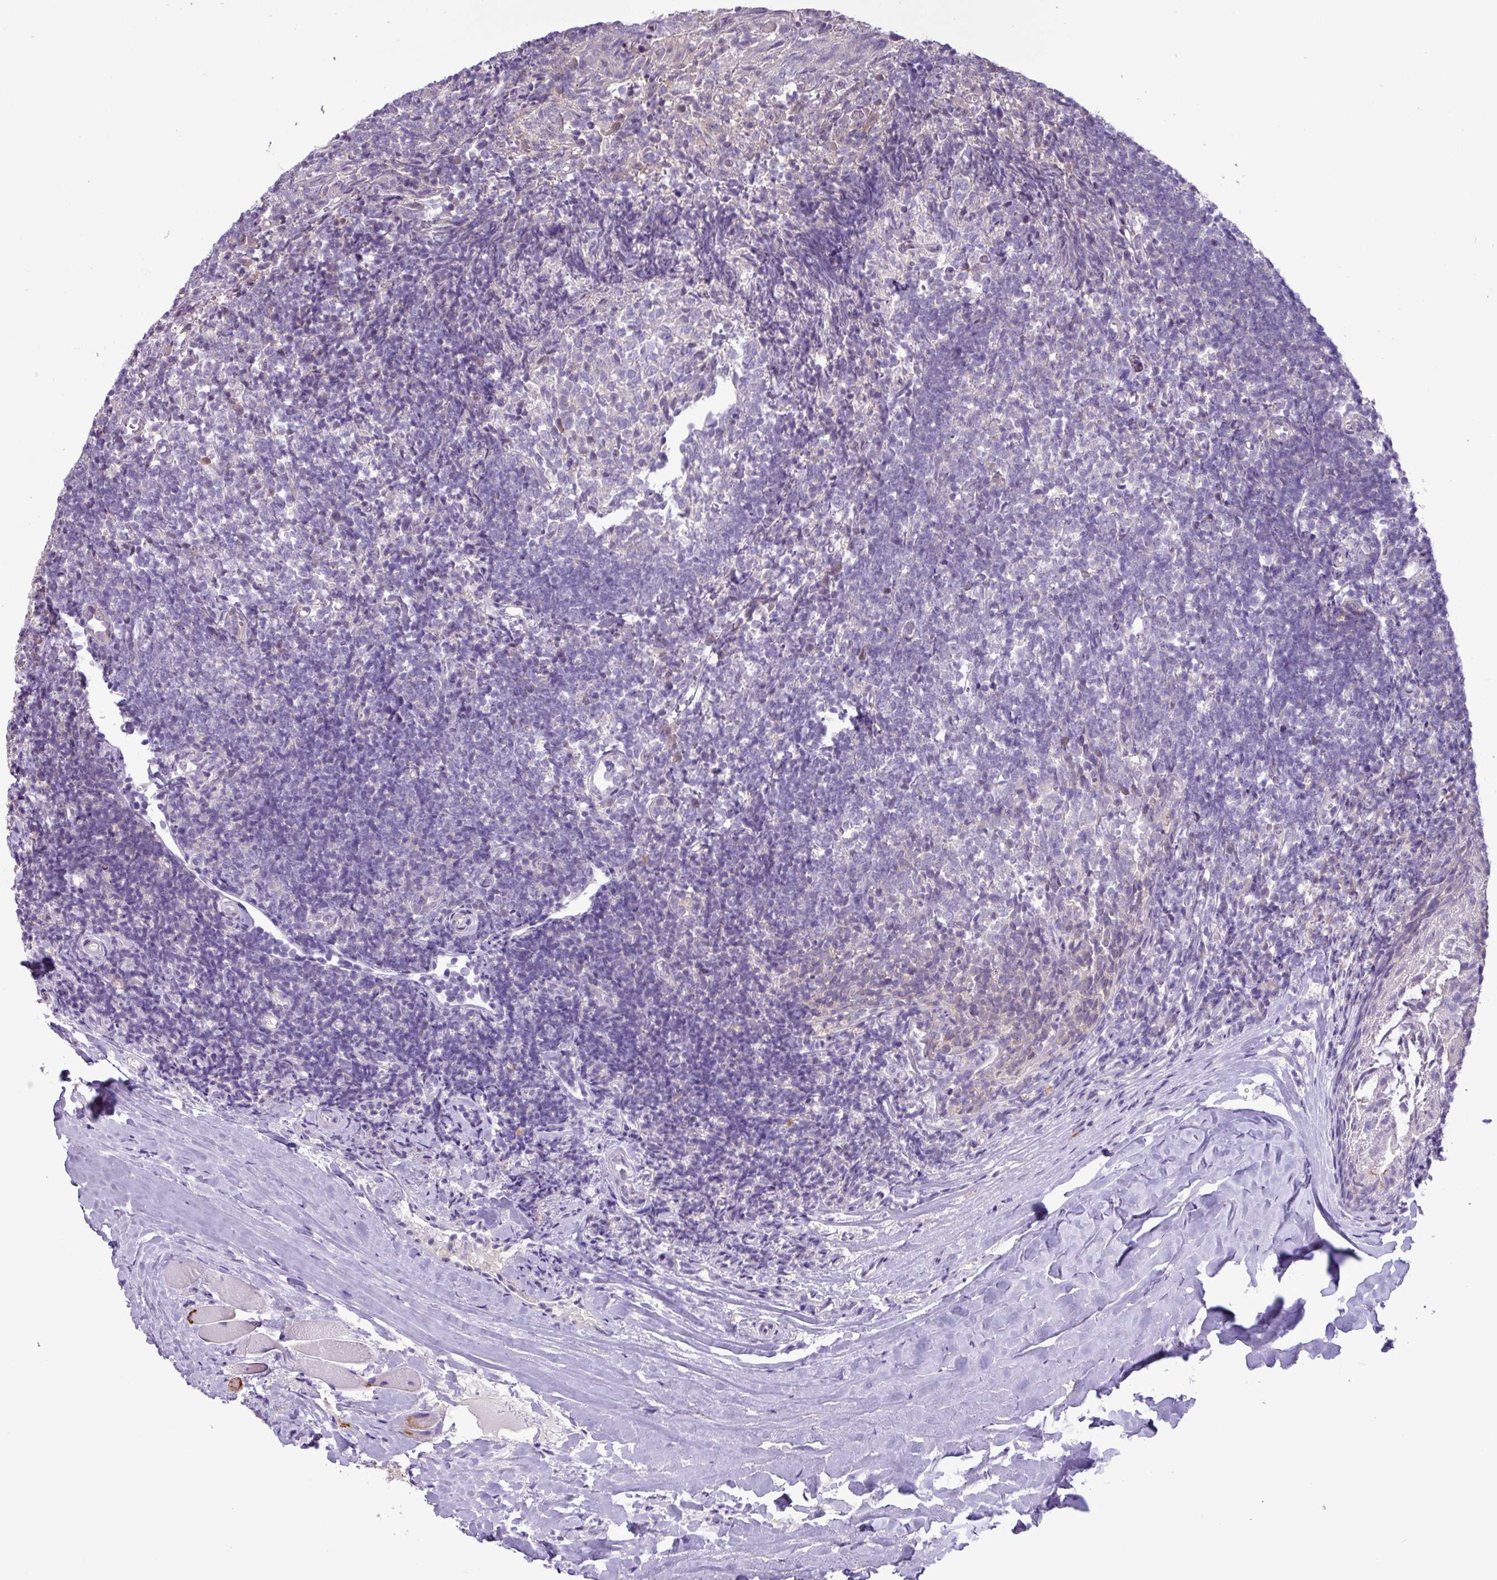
{"staining": {"intensity": "negative", "quantity": "none", "location": "none"}, "tissue": "tonsil", "cell_type": "Germinal center cells", "image_type": "normal", "snomed": [{"axis": "morphology", "description": "Normal tissue, NOS"}, {"axis": "topography", "description": "Tonsil"}], "caption": "DAB immunohistochemical staining of benign human tonsil exhibits no significant expression in germinal center cells.", "gene": "RIPPLY1", "patient": {"sex": "female", "age": 10}}